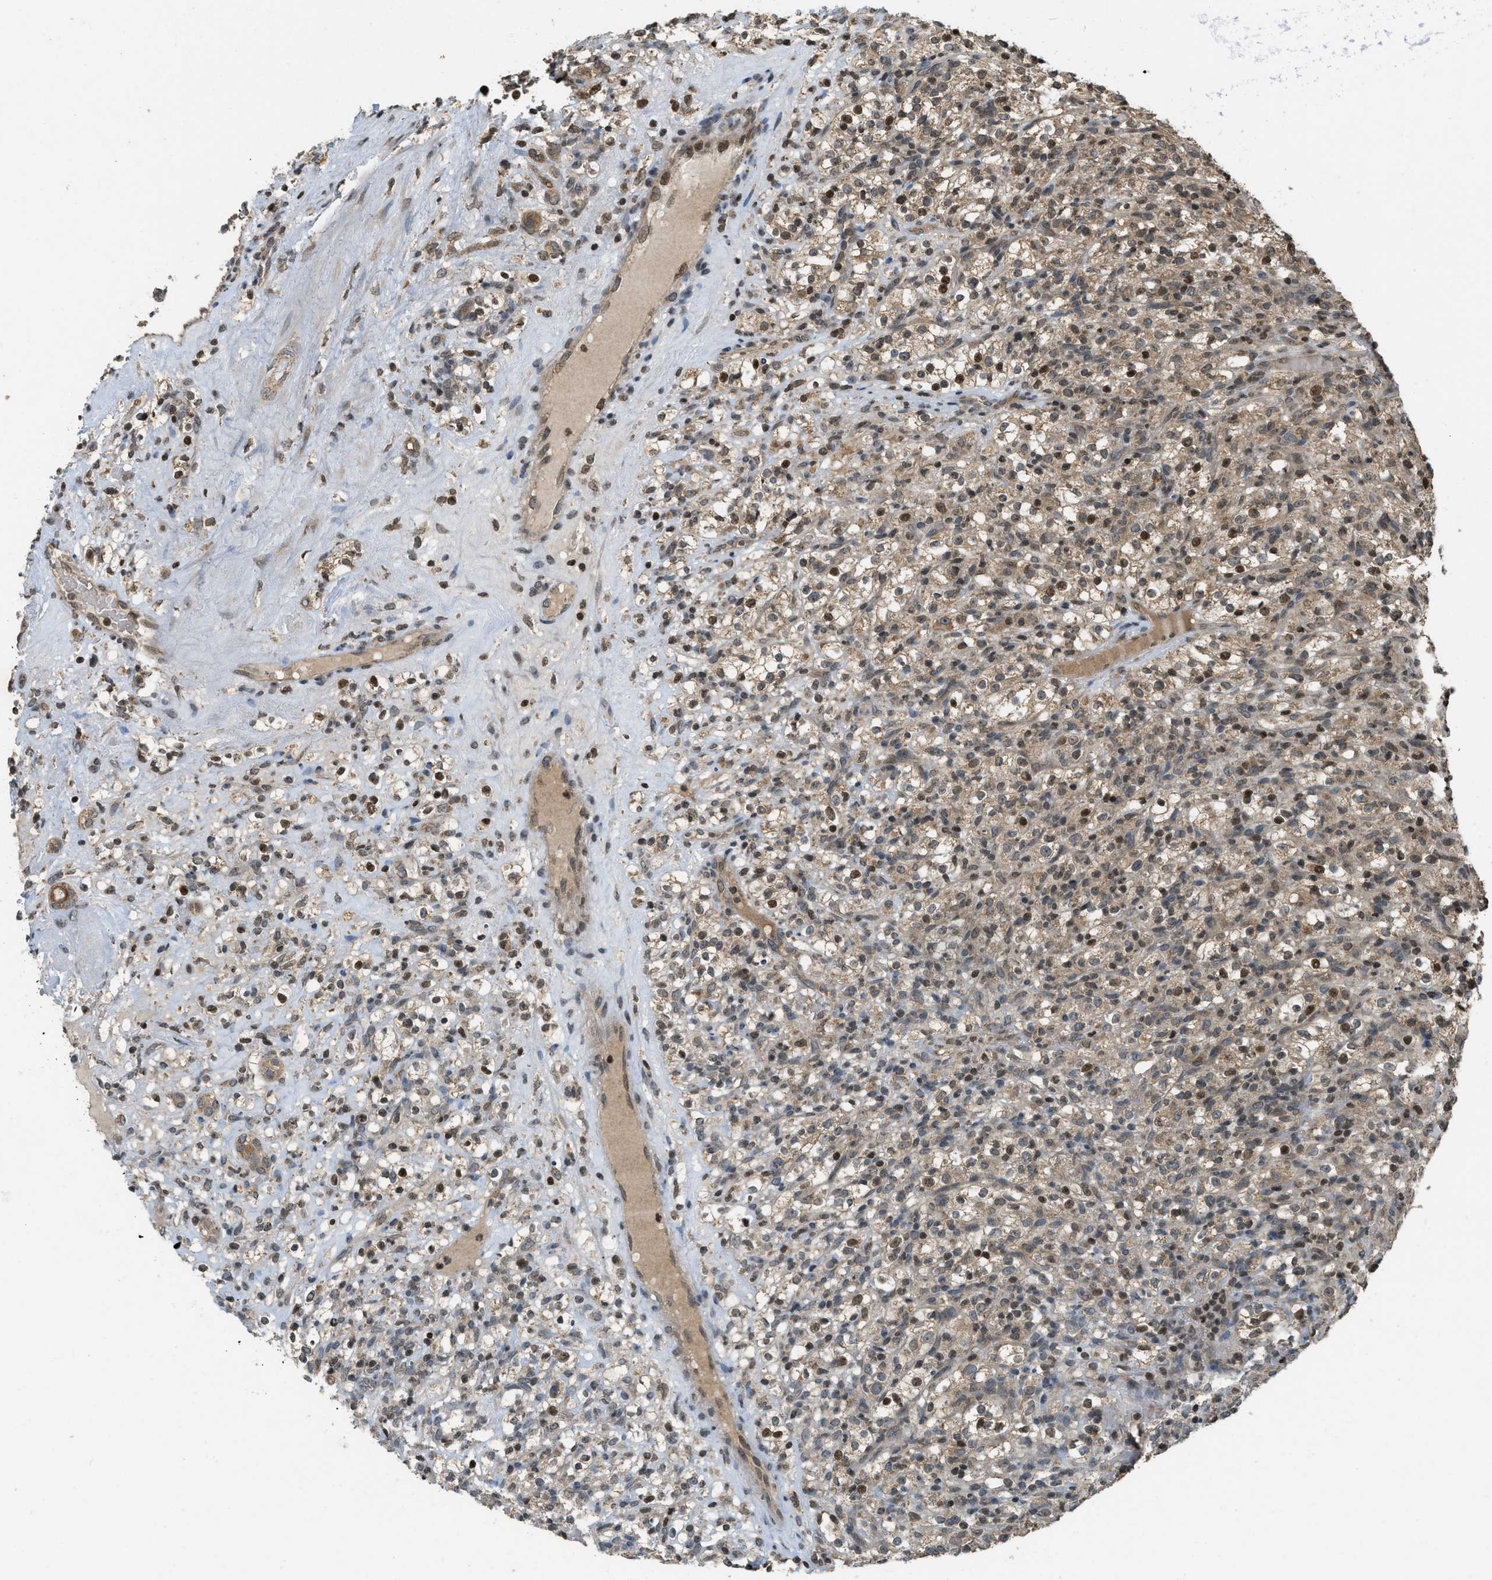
{"staining": {"intensity": "moderate", "quantity": ">75%", "location": "cytoplasmic/membranous,nuclear"}, "tissue": "renal cancer", "cell_type": "Tumor cells", "image_type": "cancer", "snomed": [{"axis": "morphology", "description": "Normal tissue, NOS"}, {"axis": "morphology", "description": "Adenocarcinoma, NOS"}, {"axis": "topography", "description": "Kidney"}], "caption": "Protein staining demonstrates moderate cytoplasmic/membranous and nuclear staining in about >75% of tumor cells in renal adenocarcinoma.", "gene": "SIAH1", "patient": {"sex": "female", "age": 72}}